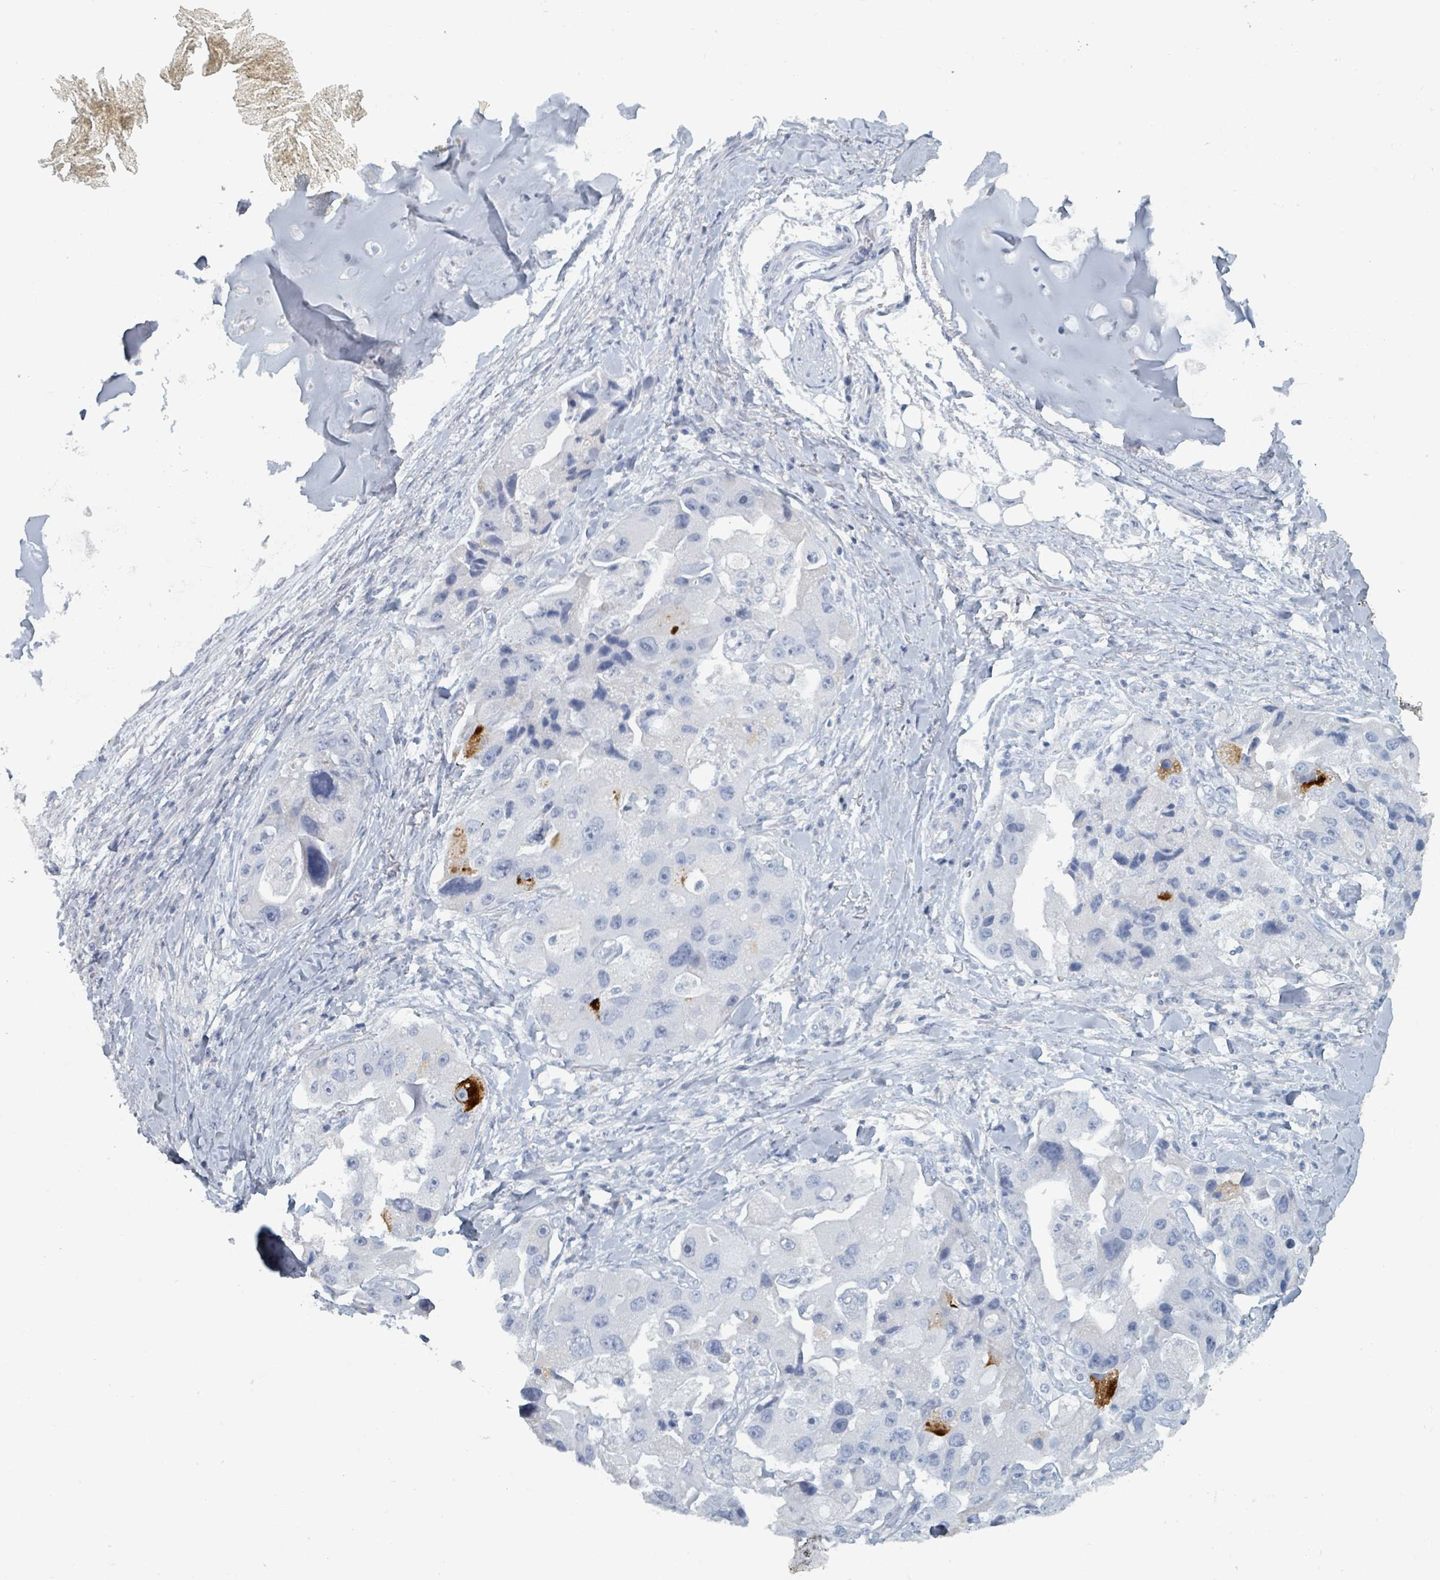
{"staining": {"intensity": "negative", "quantity": "none", "location": "none"}, "tissue": "lung cancer", "cell_type": "Tumor cells", "image_type": "cancer", "snomed": [{"axis": "morphology", "description": "Adenocarcinoma, NOS"}, {"axis": "topography", "description": "Lung"}], "caption": "A high-resolution image shows IHC staining of adenocarcinoma (lung), which demonstrates no significant staining in tumor cells.", "gene": "HEATR5A", "patient": {"sex": "female", "age": 54}}